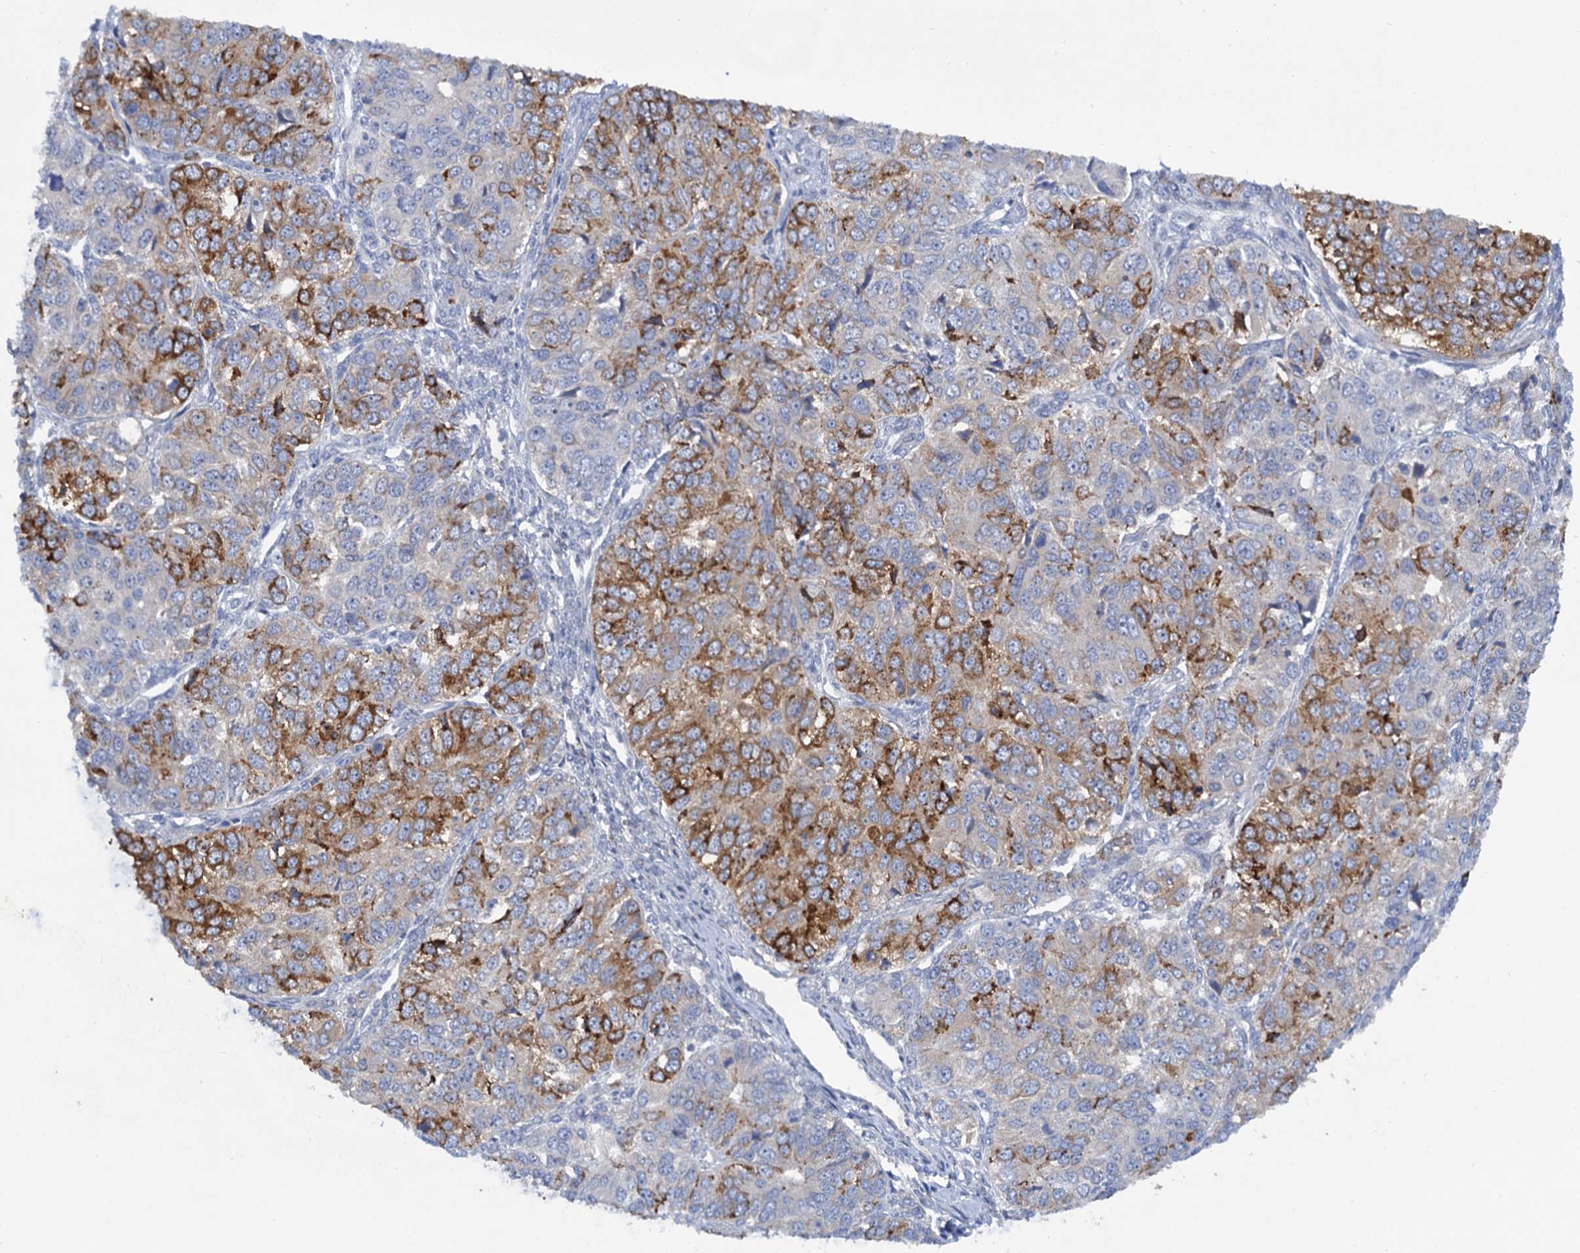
{"staining": {"intensity": "moderate", "quantity": "25%-75%", "location": "cytoplasmic/membranous"}, "tissue": "ovarian cancer", "cell_type": "Tumor cells", "image_type": "cancer", "snomed": [{"axis": "morphology", "description": "Carcinoma, endometroid"}, {"axis": "topography", "description": "Ovary"}], "caption": "Immunohistochemical staining of human ovarian cancer (endometroid carcinoma) displays medium levels of moderate cytoplasmic/membranous protein positivity in about 25%-75% of tumor cells.", "gene": "QPCTL", "patient": {"sex": "female", "age": 51}}